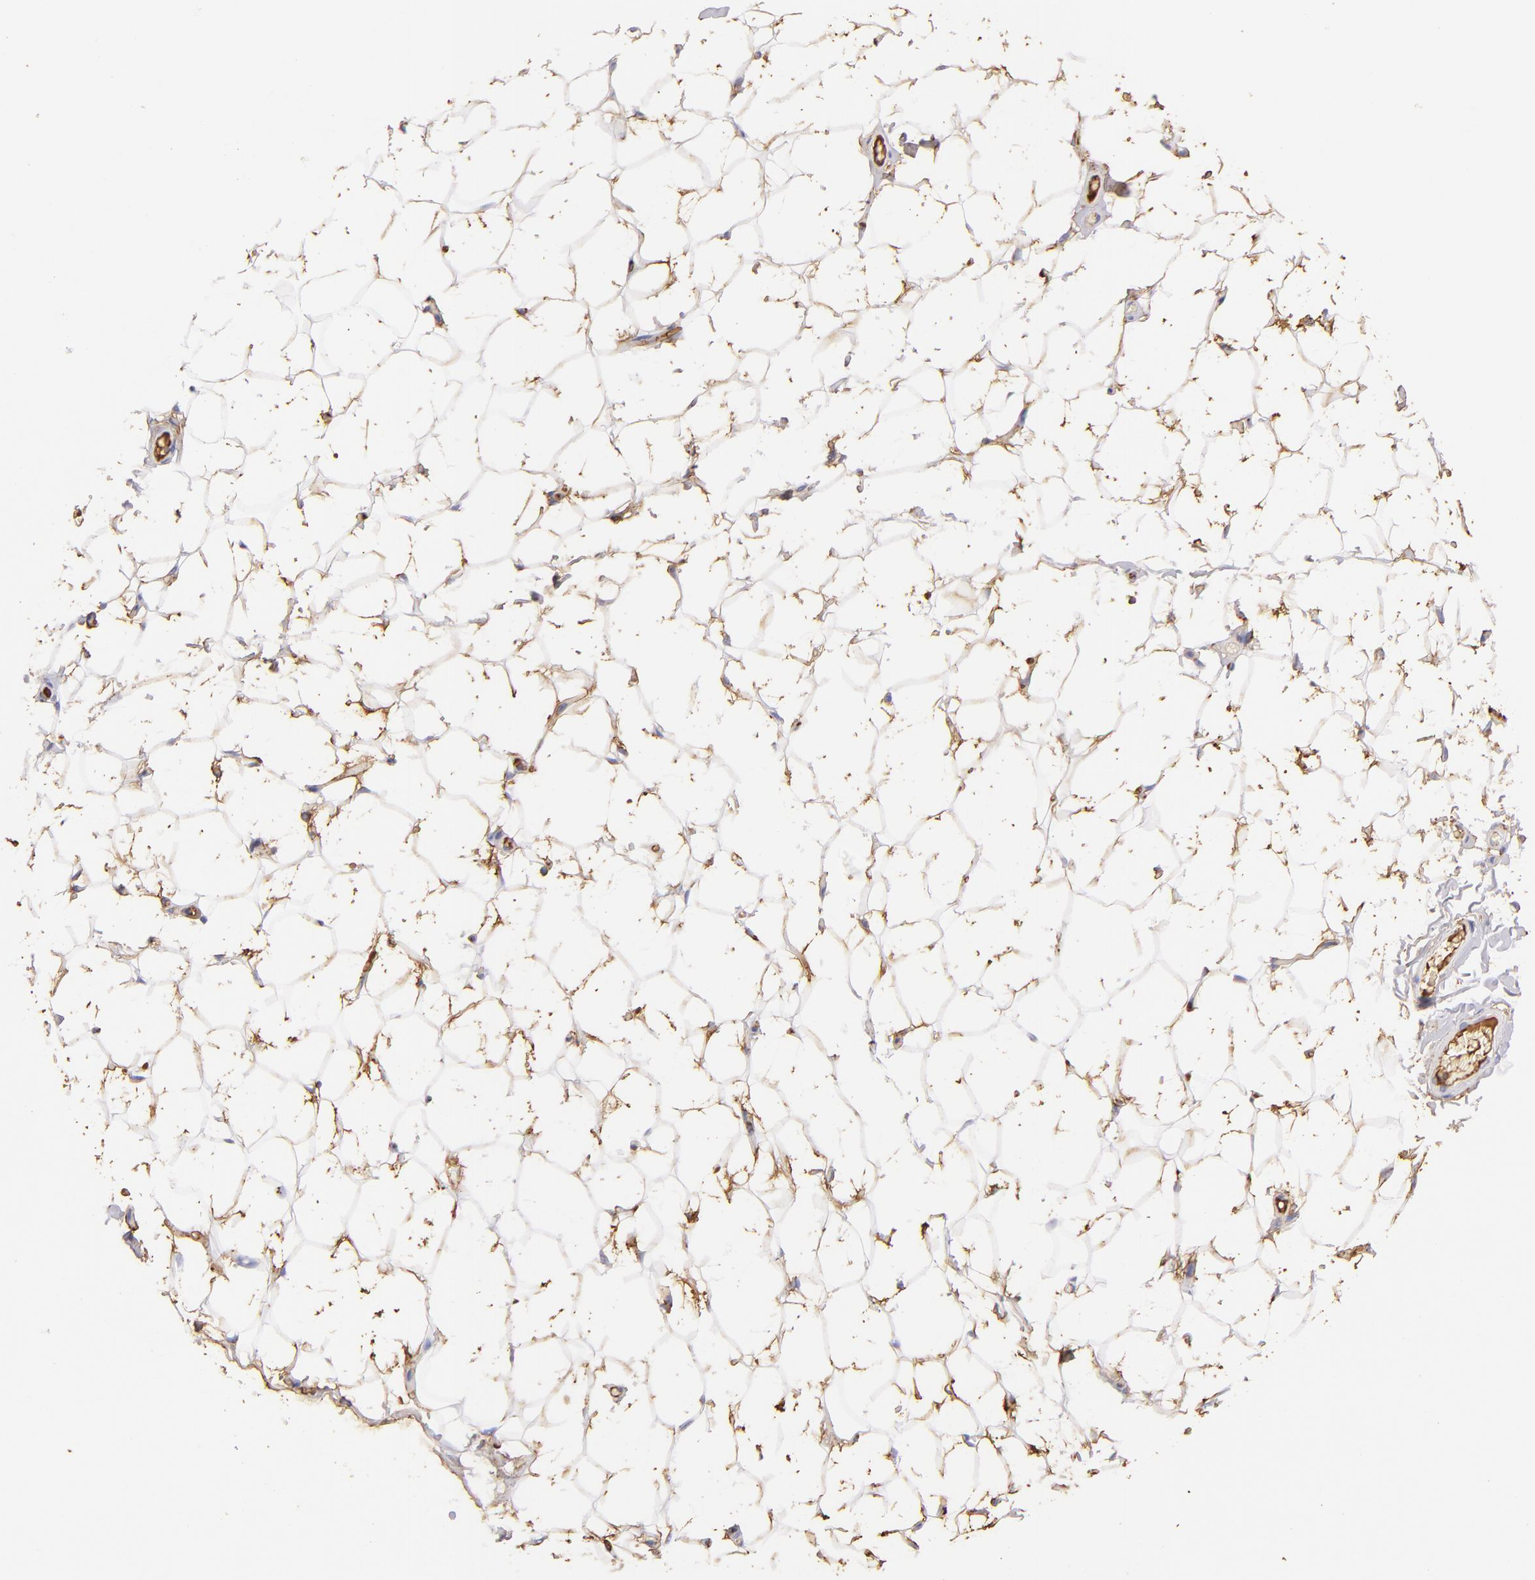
{"staining": {"intensity": "moderate", "quantity": ">75%", "location": "cytoplasmic/membranous"}, "tissue": "adipose tissue", "cell_type": "Adipocytes", "image_type": "normal", "snomed": [{"axis": "morphology", "description": "Normal tissue, NOS"}, {"axis": "topography", "description": "Soft tissue"}], "caption": "Protein staining of benign adipose tissue shows moderate cytoplasmic/membranous expression in approximately >75% of adipocytes. (IHC, brightfield microscopy, high magnification).", "gene": "FGB", "patient": {"sex": "male", "age": 26}}